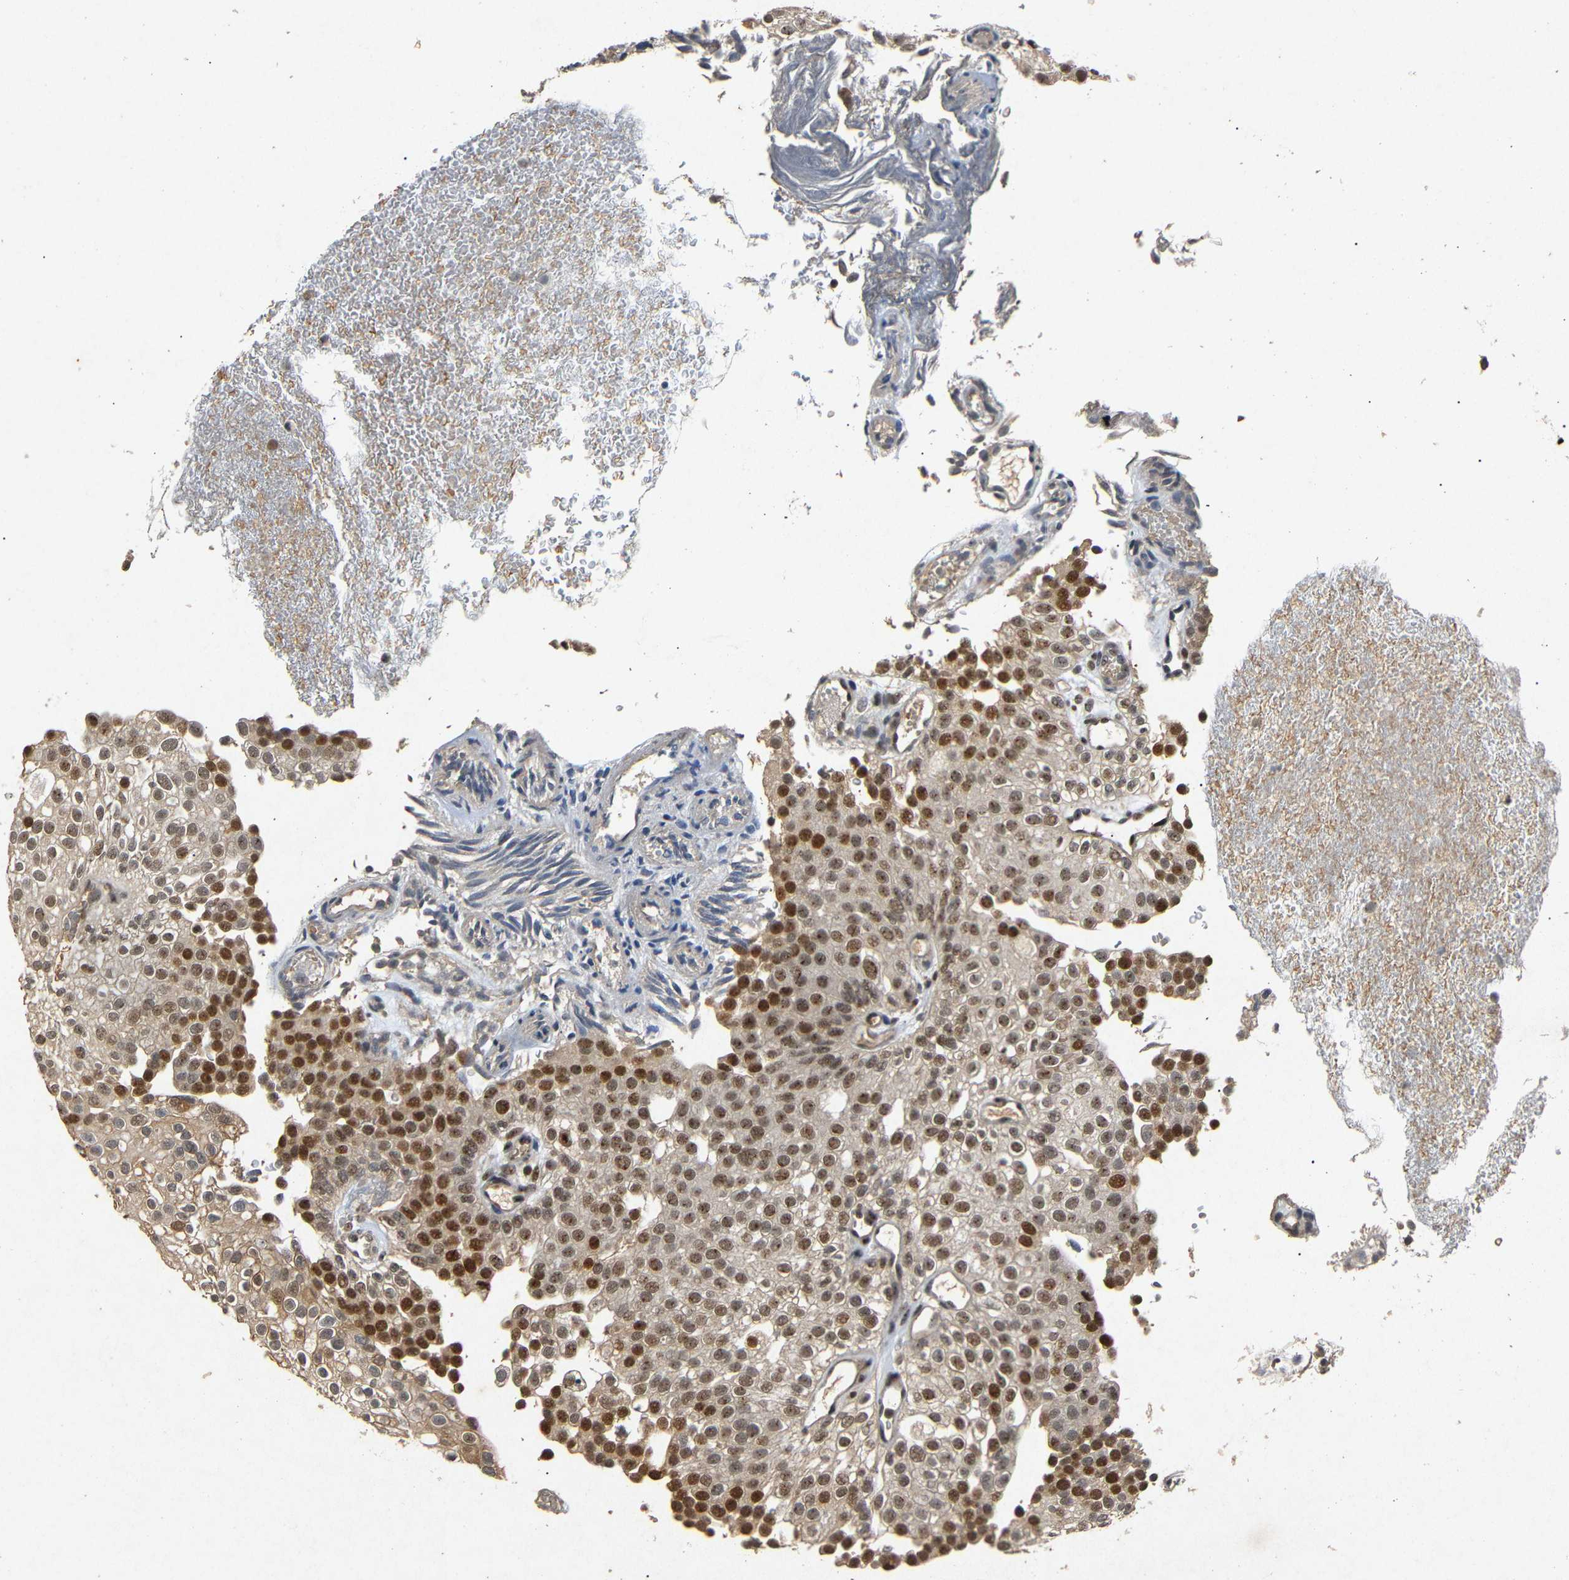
{"staining": {"intensity": "moderate", "quantity": ">75%", "location": "nuclear"}, "tissue": "urothelial cancer", "cell_type": "Tumor cells", "image_type": "cancer", "snomed": [{"axis": "morphology", "description": "Urothelial carcinoma, Low grade"}, {"axis": "topography", "description": "Urinary bladder"}], "caption": "This histopathology image shows immunohistochemistry staining of urothelial cancer, with medium moderate nuclear positivity in approximately >75% of tumor cells.", "gene": "PARN", "patient": {"sex": "male", "age": 78}}